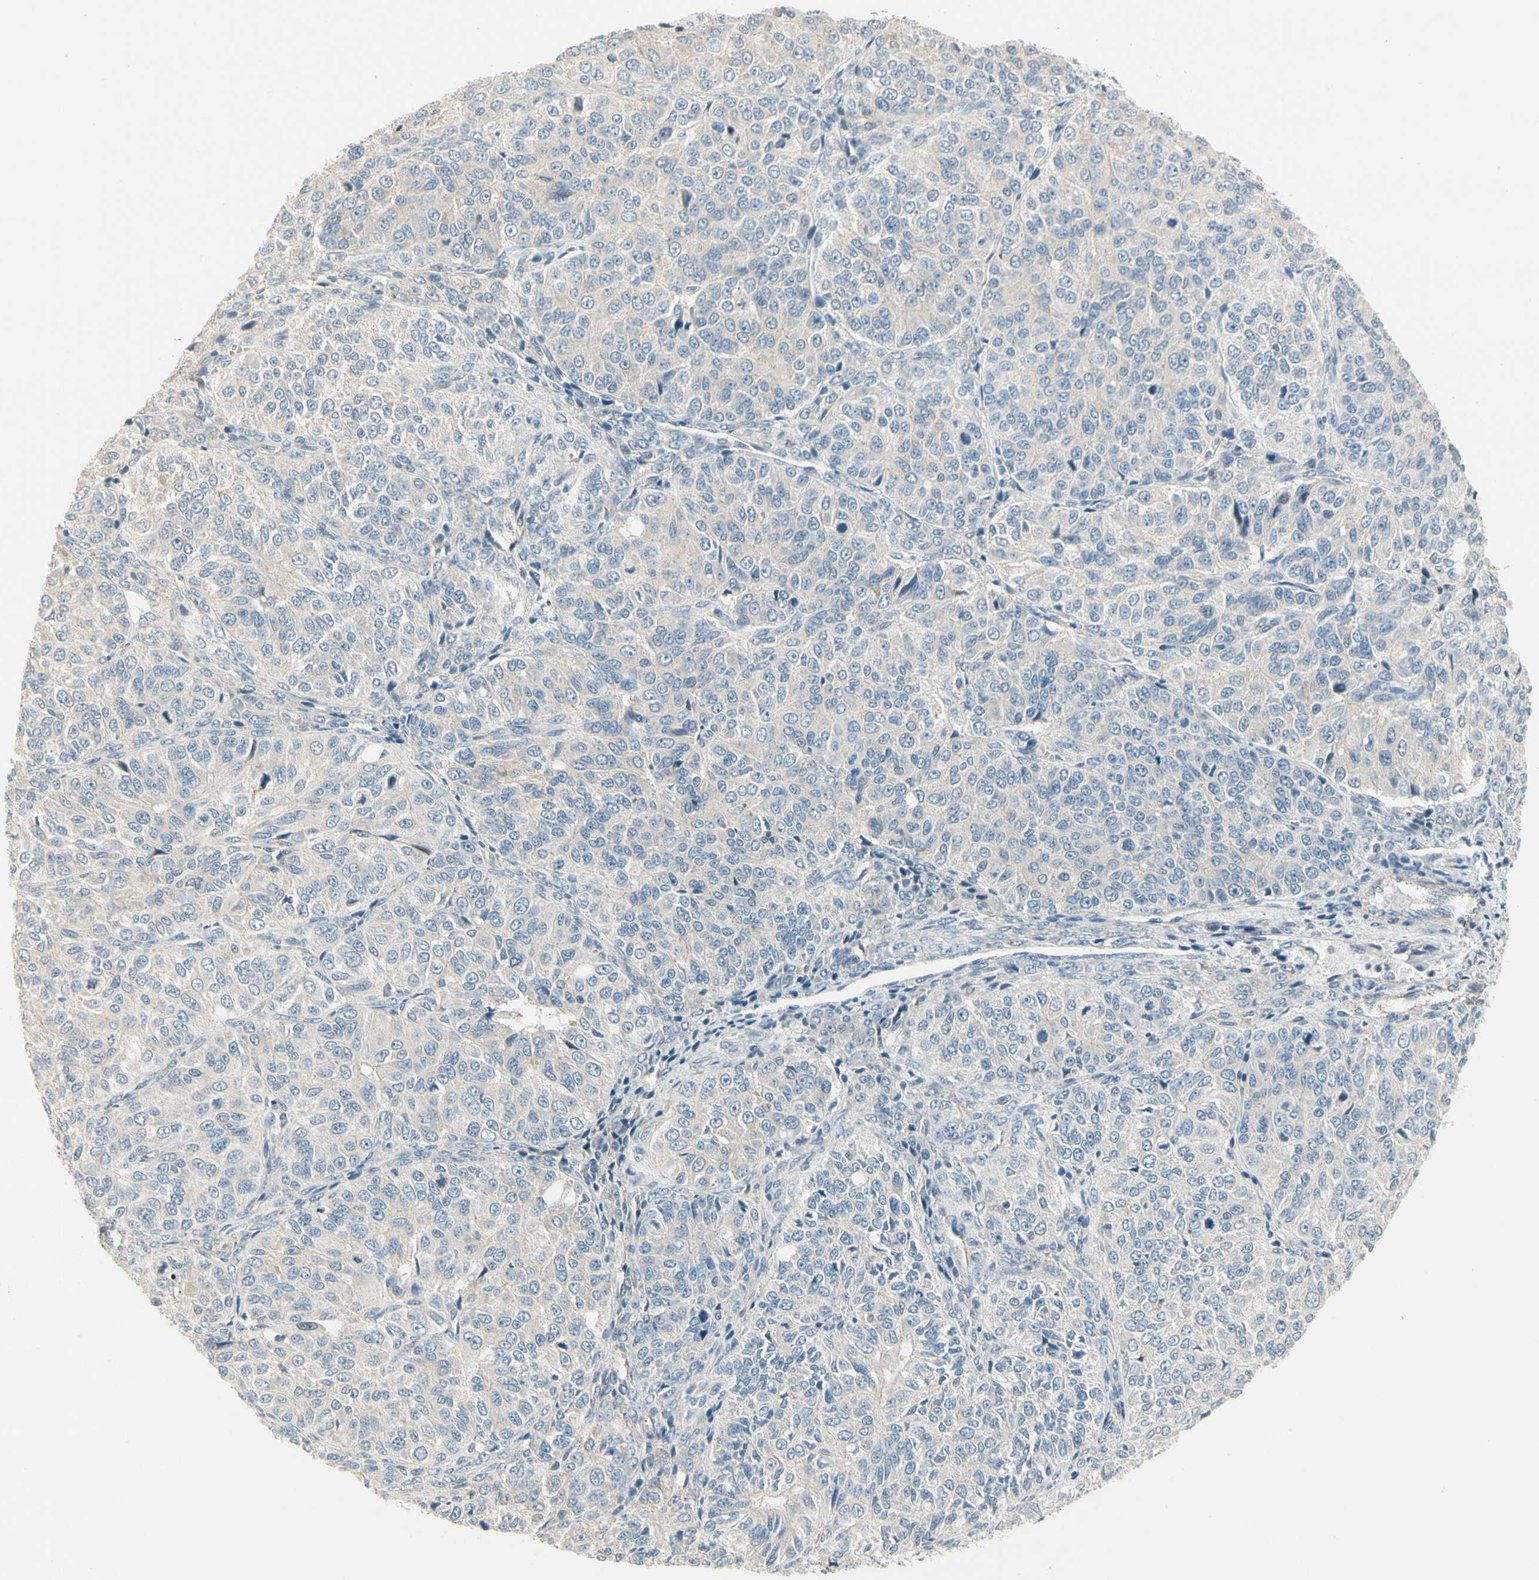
{"staining": {"intensity": "negative", "quantity": "none", "location": "none"}, "tissue": "ovarian cancer", "cell_type": "Tumor cells", "image_type": "cancer", "snomed": [{"axis": "morphology", "description": "Carcinoma, endometroid"}, {"axis": "topography", "description": "Ovary"}], "caption": "High magnification brightfield microscopy of endometroid carcinoma (ovarian) stained with DAB (3,3'-diaminobenzidine) (brown) and counterstained with hematoxylin (blue): tumor cells show no significant staining.", "gene": "ADGRA3", "patient": {"sex": "female", "age": 51}}